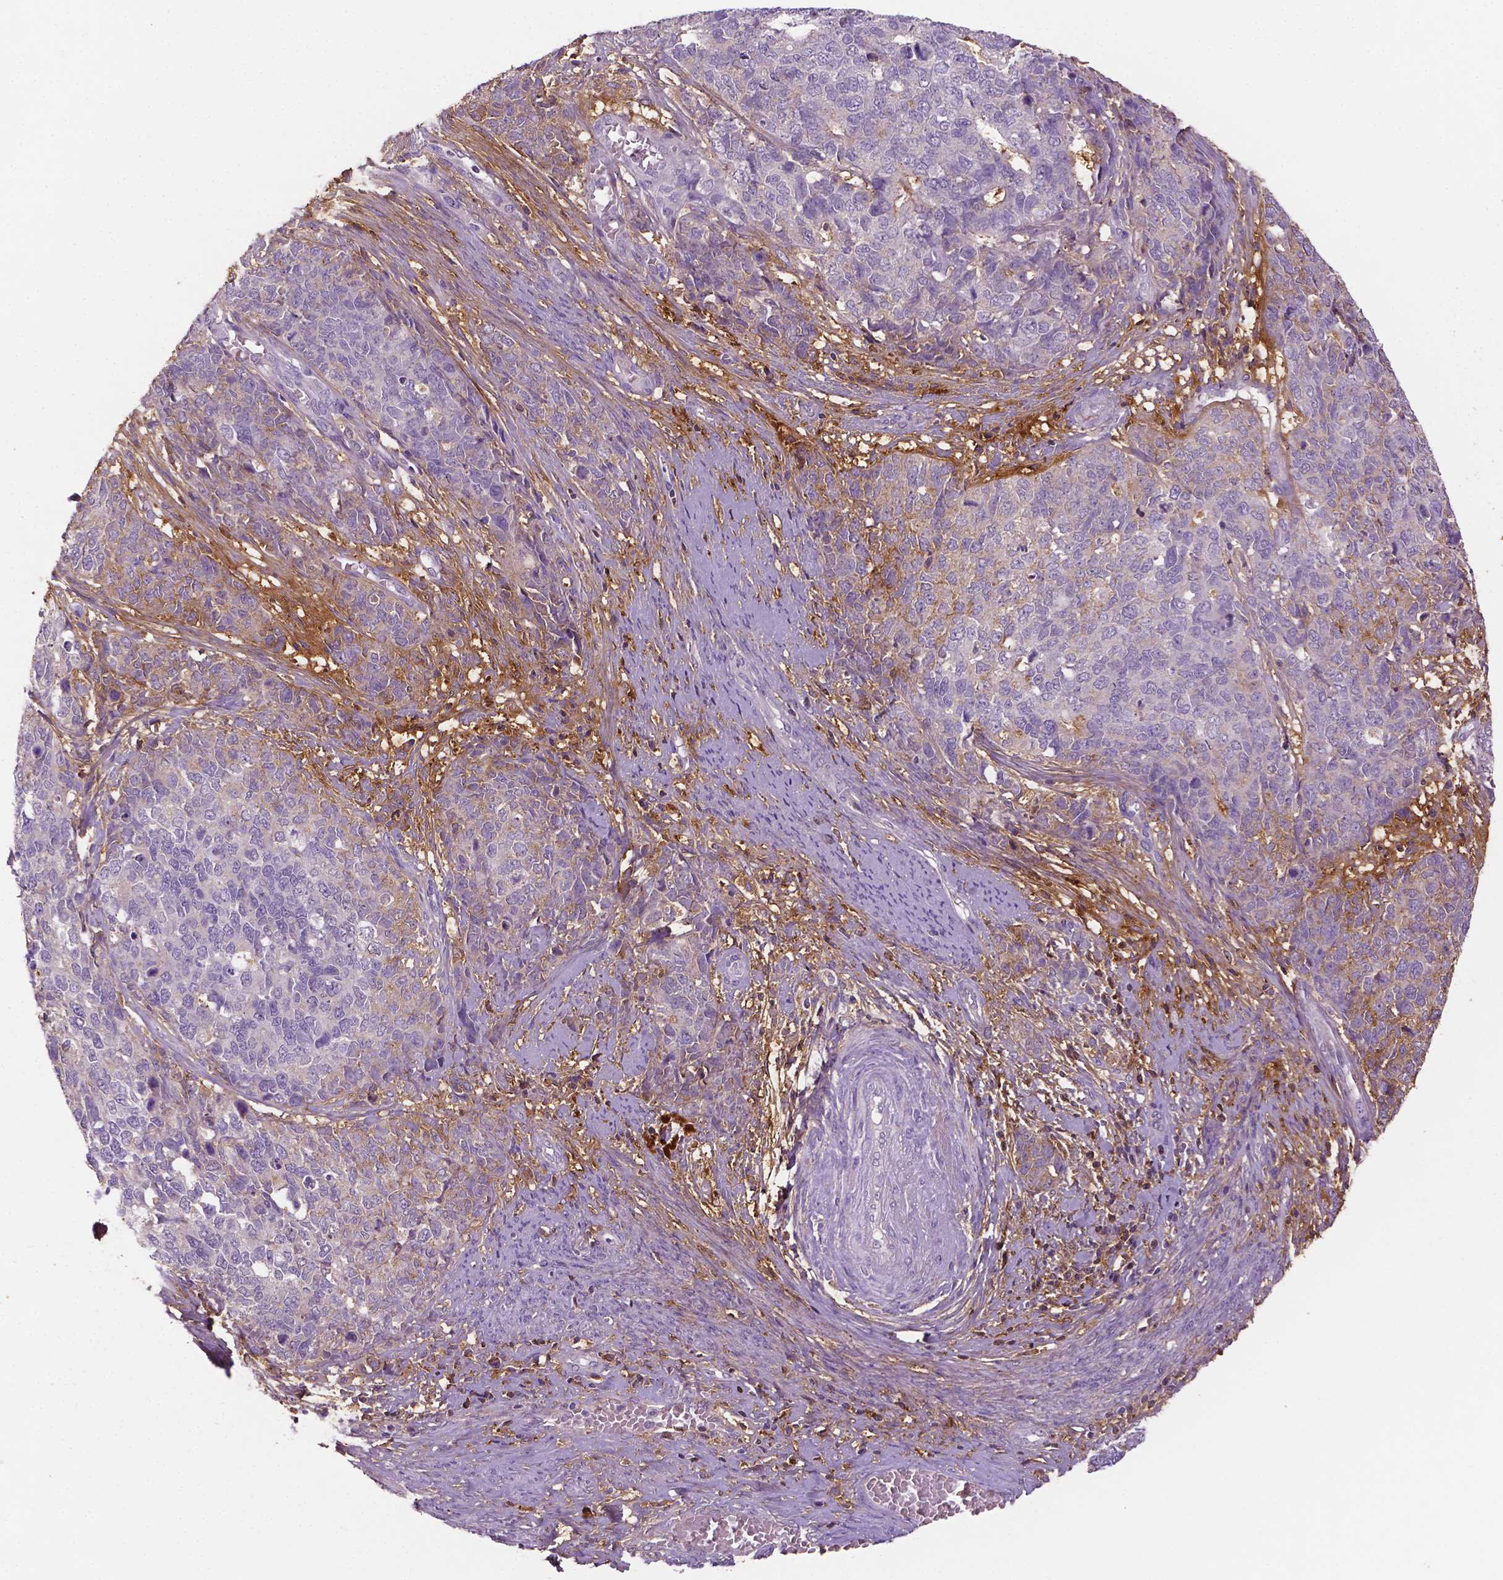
{"staining": {"intensity": "negative", "quantity": "none", "location": "none"}, "tissue": "cervical cancer", "cell_type": "Tumor cells", "image_type": "cancer", "snomed": [{"axis": "morphology", "description": "Squamous cell carcinoma, NOS"}, {"axis": "topography", "description": "Cervix"}], "caption": "Protein analysis of cervical squamous cell carcinoma reveals no significant expression in tumor cells.", "gene": "FBLN1", "patient": {"sex": "female", "age": 63}}